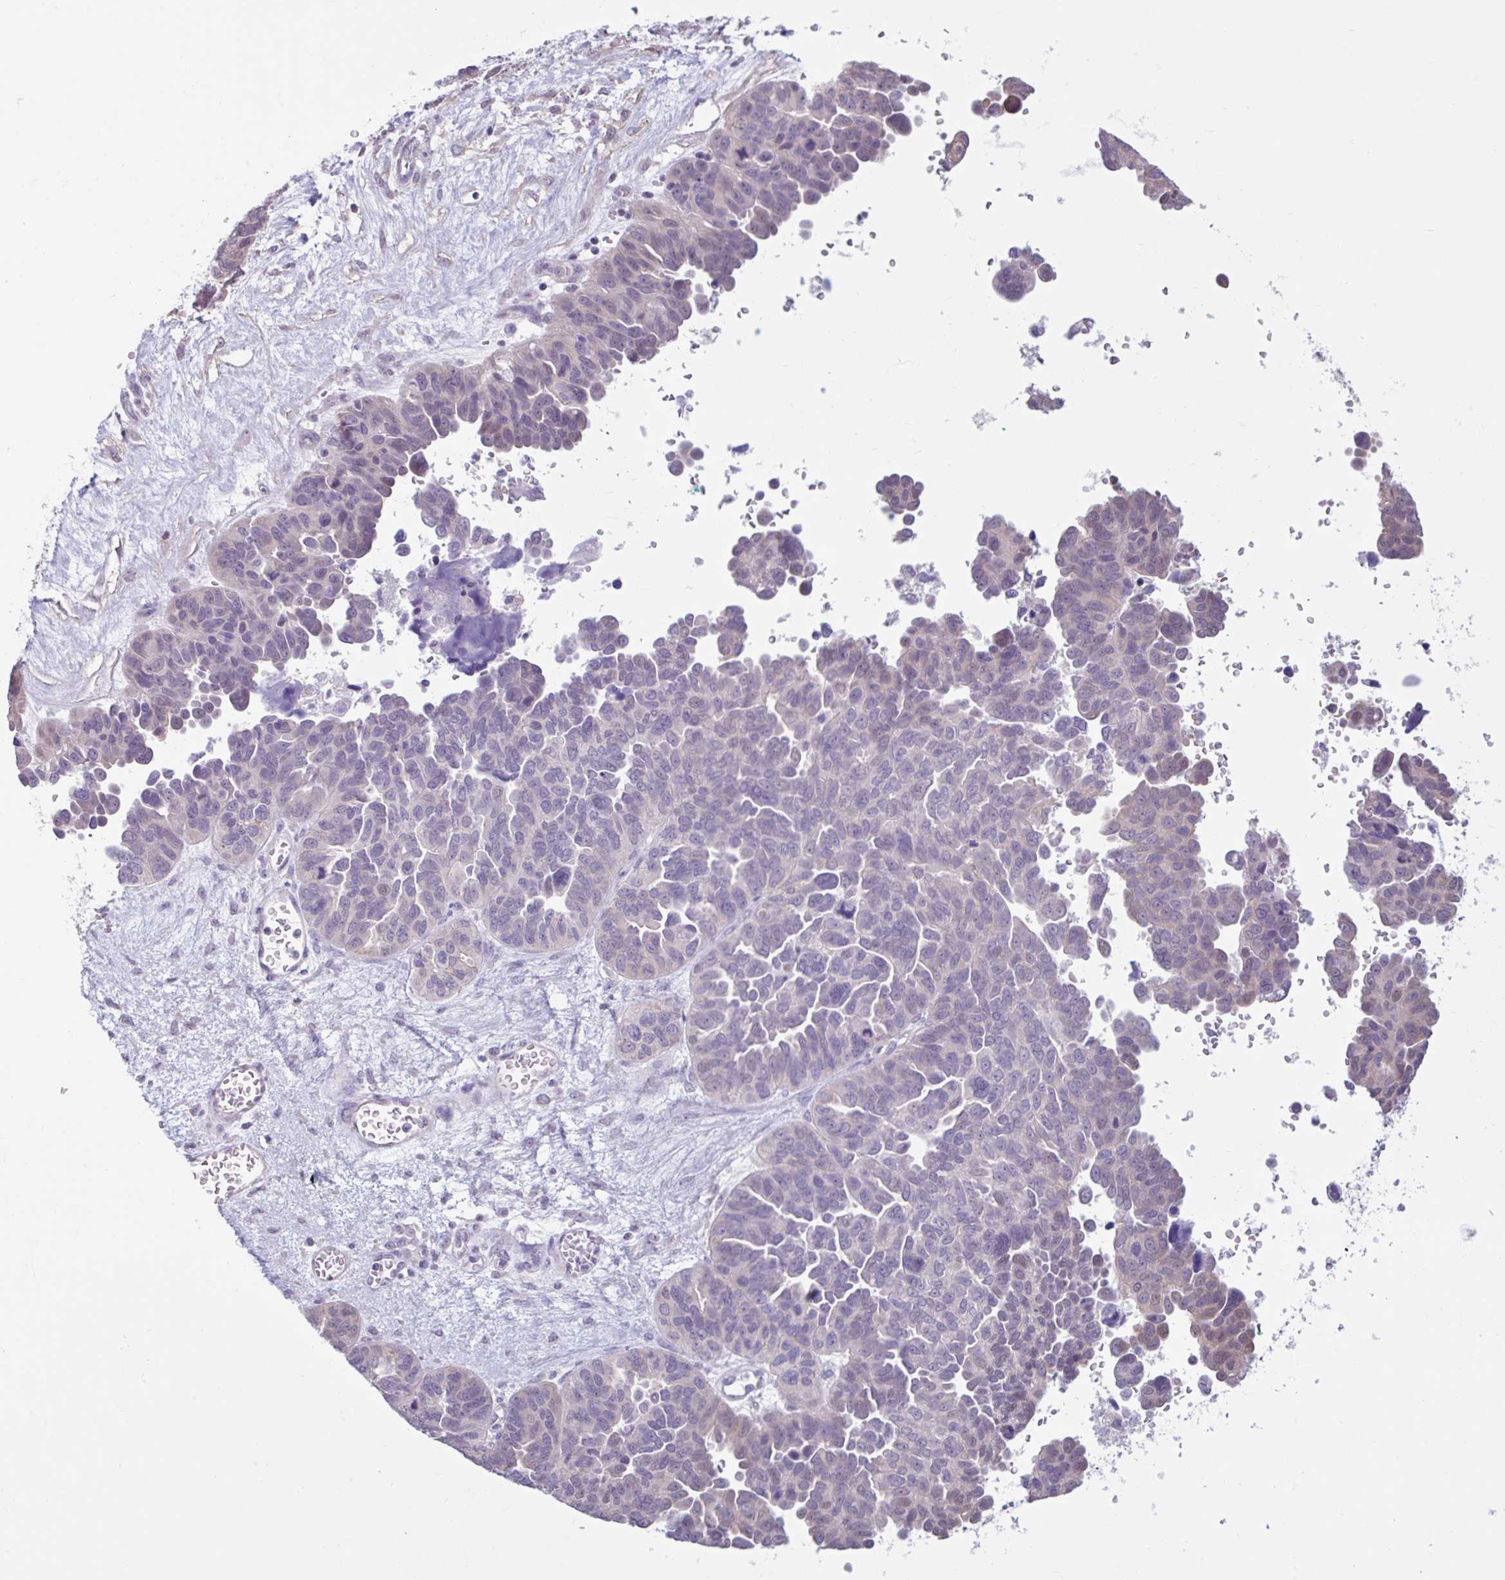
{"staining": {"intensity": "negative", "quantity": "none", "location": "none"}, "tissue": "ovarian cancer", "cell_type": "Tumor cells", "image_type": "cancer", "snomed": [{"axis": "morphology", "description": "Cystadenocarcinoma, serous, NOS"}, {"axis": "topography", "description": "Ovary"}], "caption": "This micrograph is of ovarian cancer stained with immunohistochemistry to label a protein in brown with the nuclei are counter-stained blue. There is no expression in tumor cells.", "gene": "CDH19", "patient": {"sex": "female", "age": 64}}